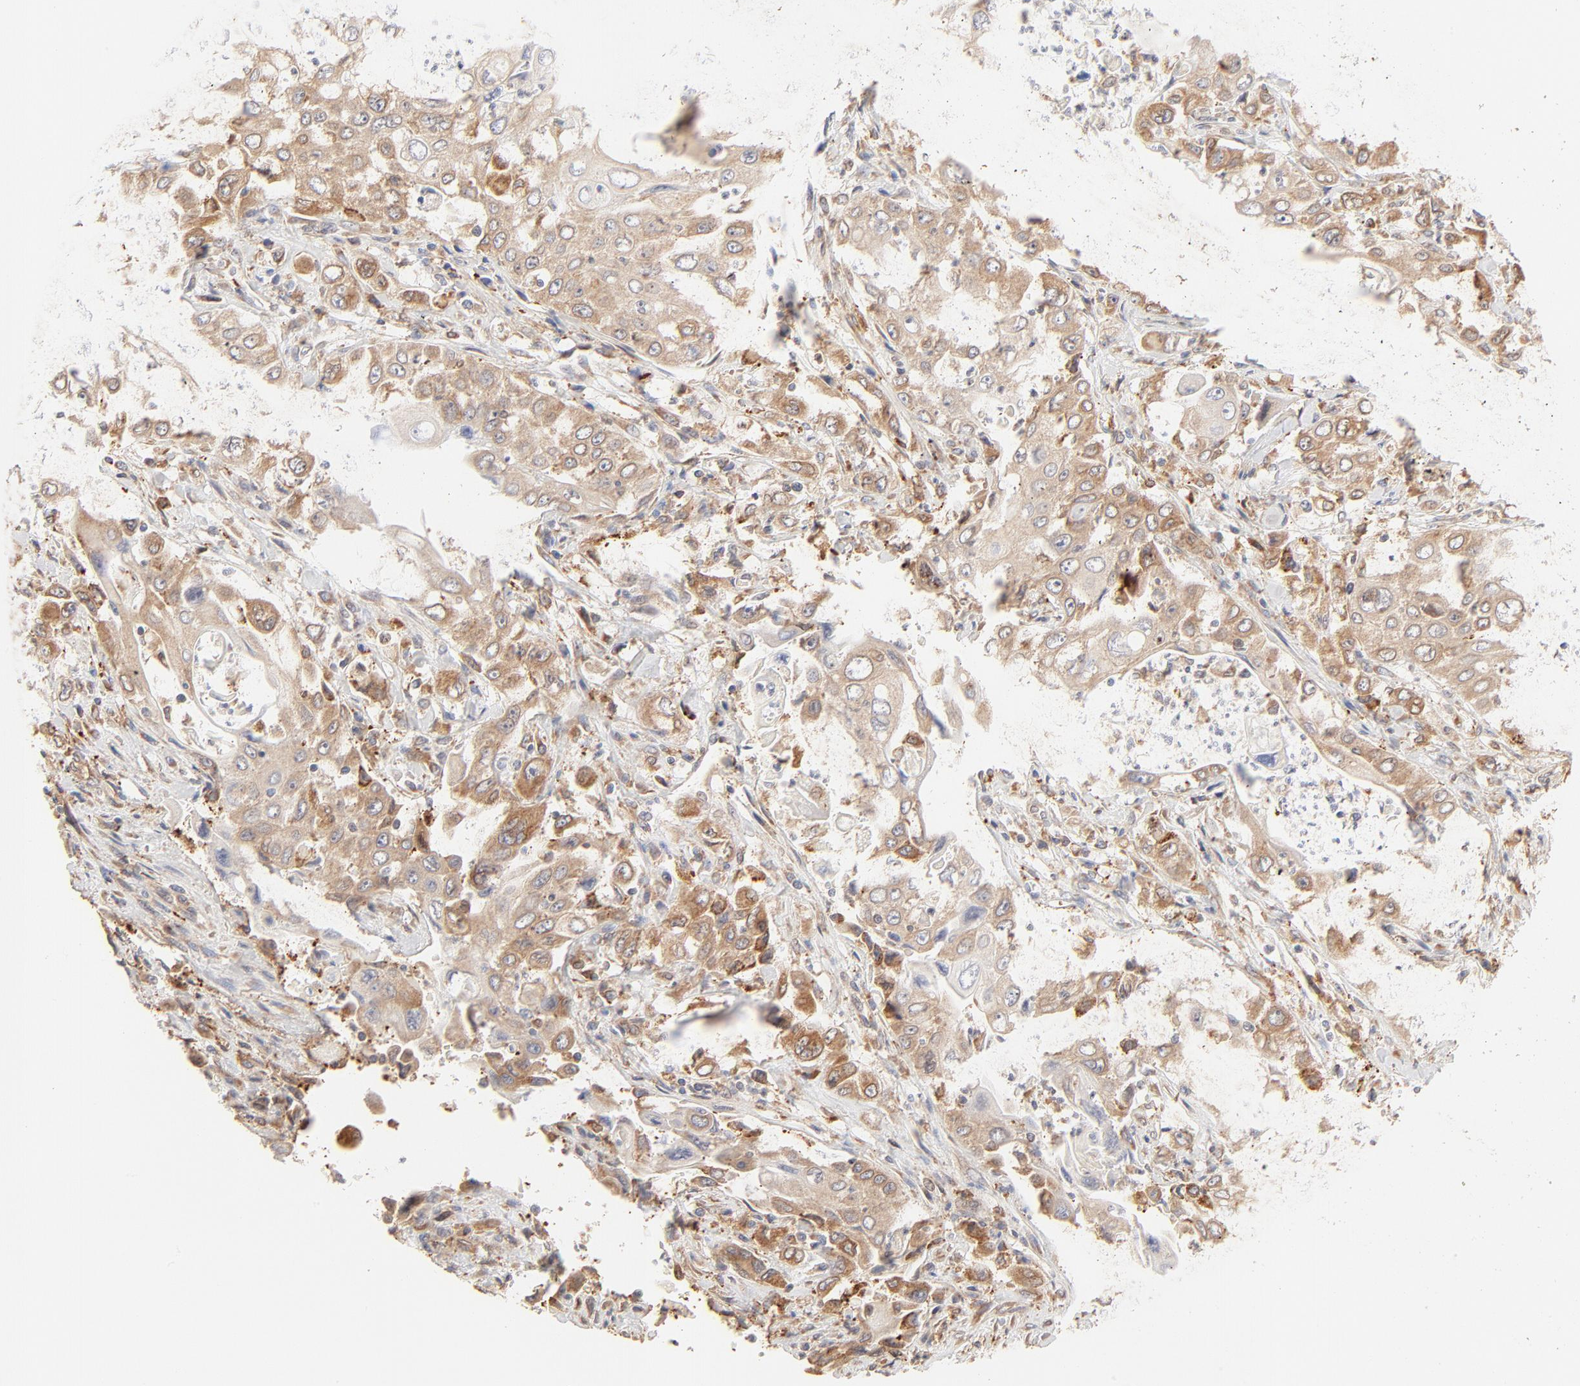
{"staining": {"intensity": "strong", "quantity": ">75%", "location": "cytoplasmic/membranous"}, "tissue": "pancreatic cancer", "cell_type": "Tumor cells", "image_type": "cancer", "snomed": [{"axis": "morphology", "description": "Adenocarcinoma, NOS"}, {"axis": "topography", "description": "Pancreas"}], "caption": "Pancreatic cancer was stained to show a protein in brown. There is high levels of strong cytoplasmic/membranous expression in approximately >75% of tumor cells.", "gene": "PARP12", "patient": {"sex": "male", "age": 70}}